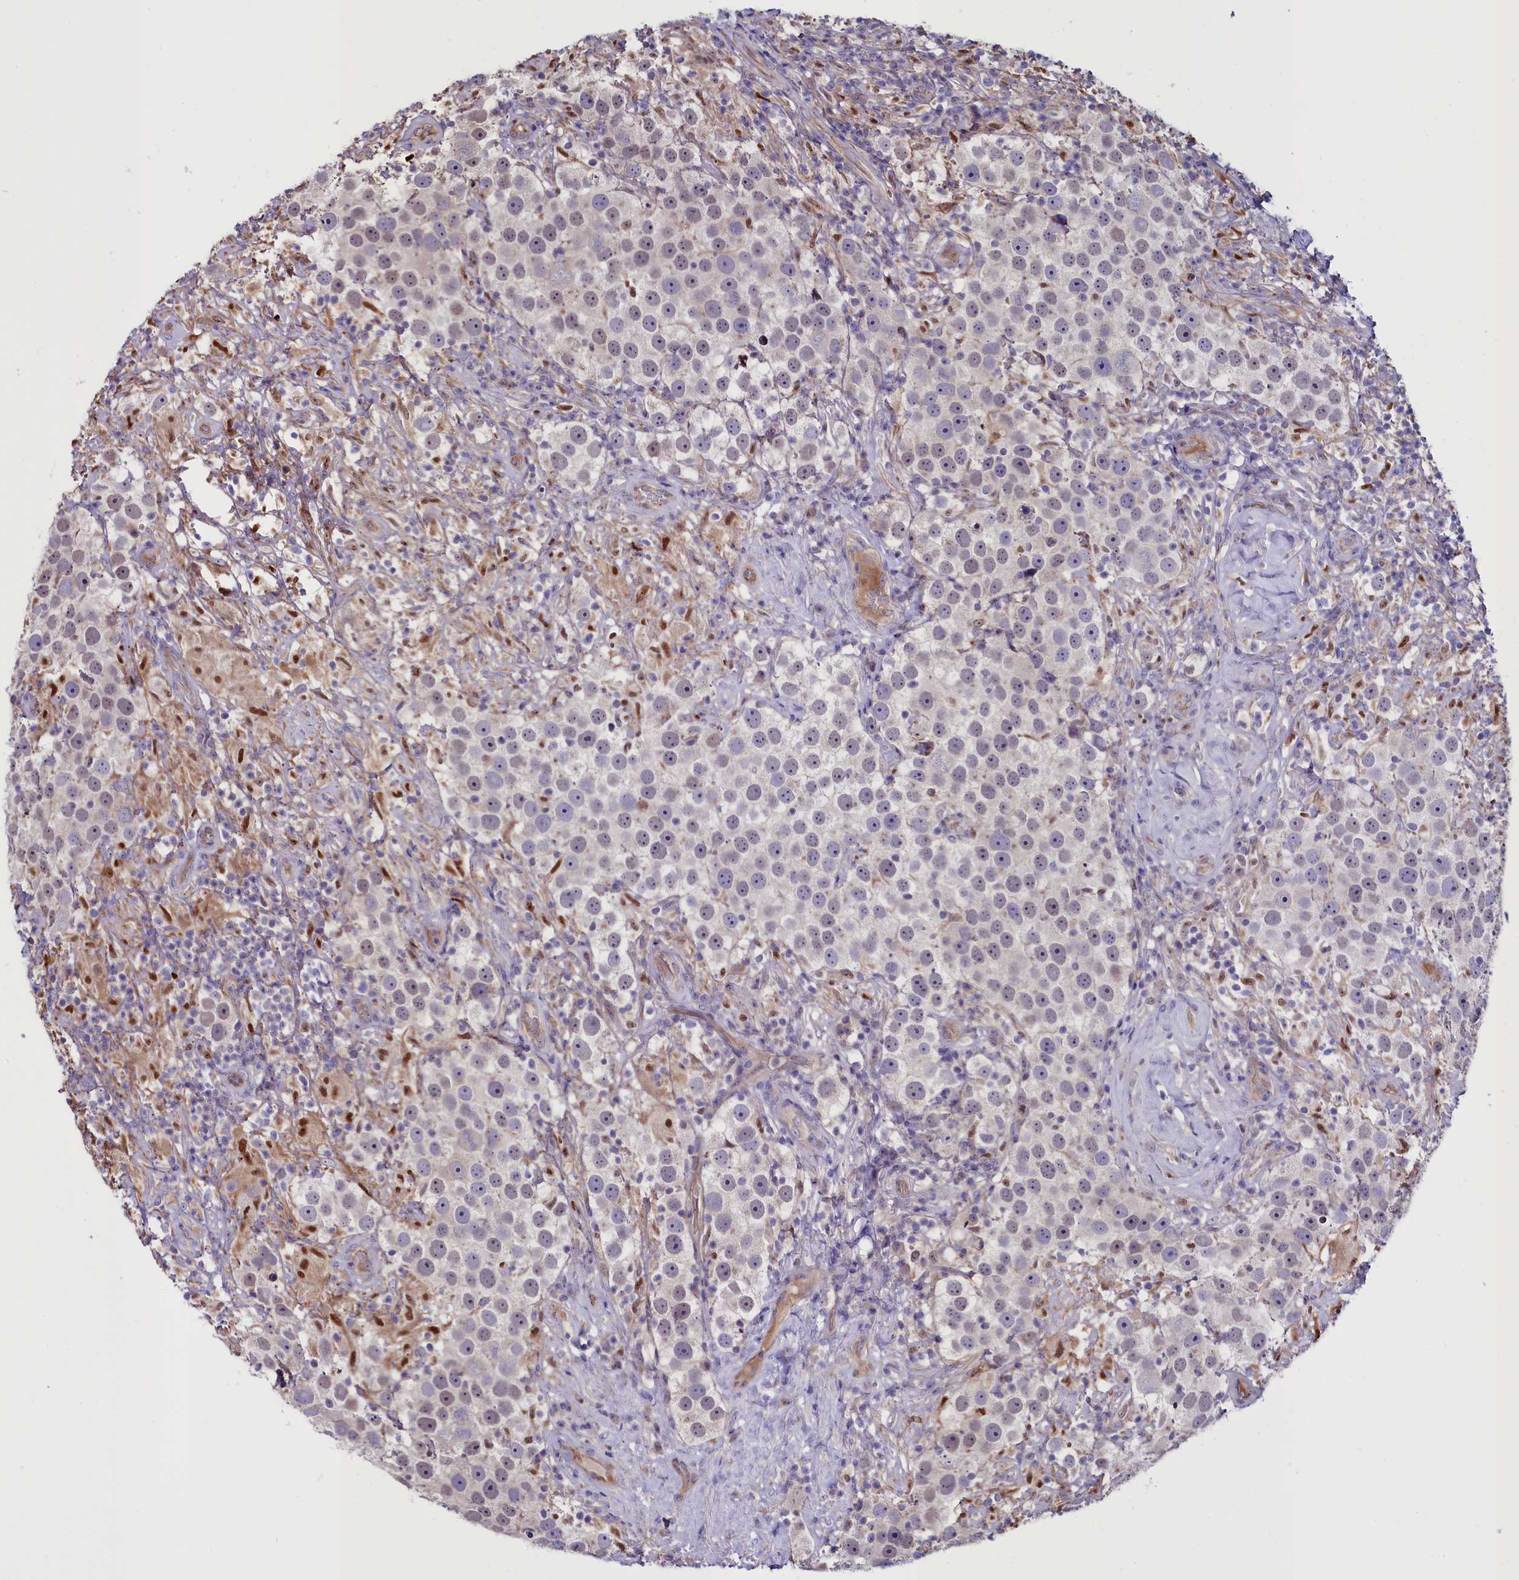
{"staining": {"intensity": "weak", "quantity": "<25%", "location": "nuclear"}, "tissue": "testis cancer", "cell_type": "Tumor cells", "image_type": "cancer", "snomed": [{"axis": "morphology", "description": "Seminoma, NOS"}, {"axis": "topography", "description": "Testis"}], "caption": "This photomicrograph is of testis cancer (seminoma) stained with immunohistochemistry to label a protein in brown with the nuclei are counter-stained blue. There is no staining in tumor cells. (DAB (3,3'-diaminobenzidine) immunohistochemistry (IHC) with hematoxylin counter stain).", "gene": "PDILT", "patient": {"sex": "male", "age": 49}}